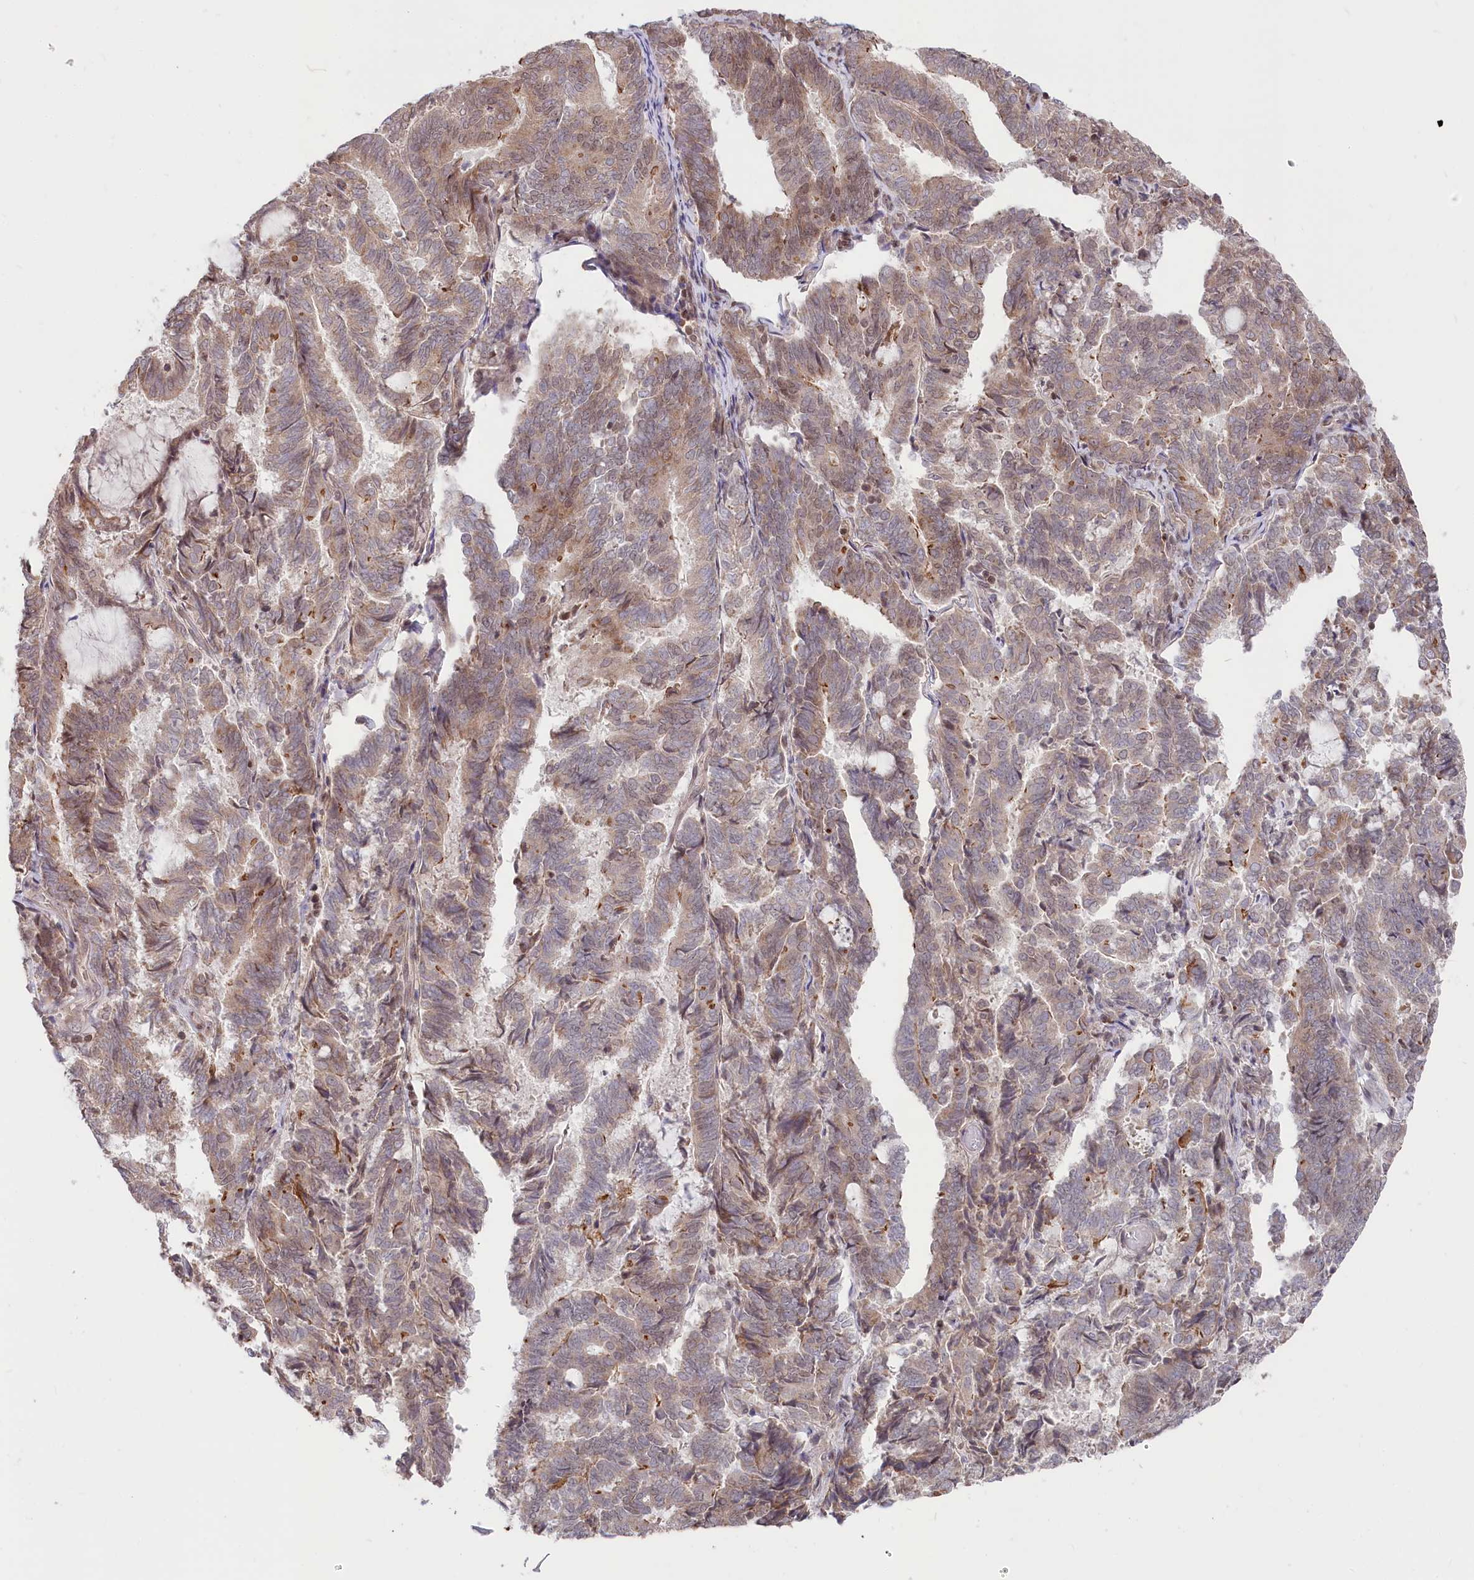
{"staining": {"intensity": "weak", "quantity": "25%-75%", "location": "cytoplasmic/membranous"}, "tissue": "endometrial cancer", "cell_type": "Tumor cells", "image_type": "cancer", "snomed": [{"axis": "morphology", "description": "Adenocarcinoma, NOS"}, {"axis": "topography", "description": "Endometrium"}], "caption": "Adenocarcinoma (endometrial) tissue reveals weak cytoplasmic/membranous expression in about 25%-75% of tumor cells The staining was performed using DAB, with brown indicating positive protein expression. Nuclei are stained blue with hematoxylin.", "gene": "CGGBP1", "patient": {"sex": "female", "age": 80}}